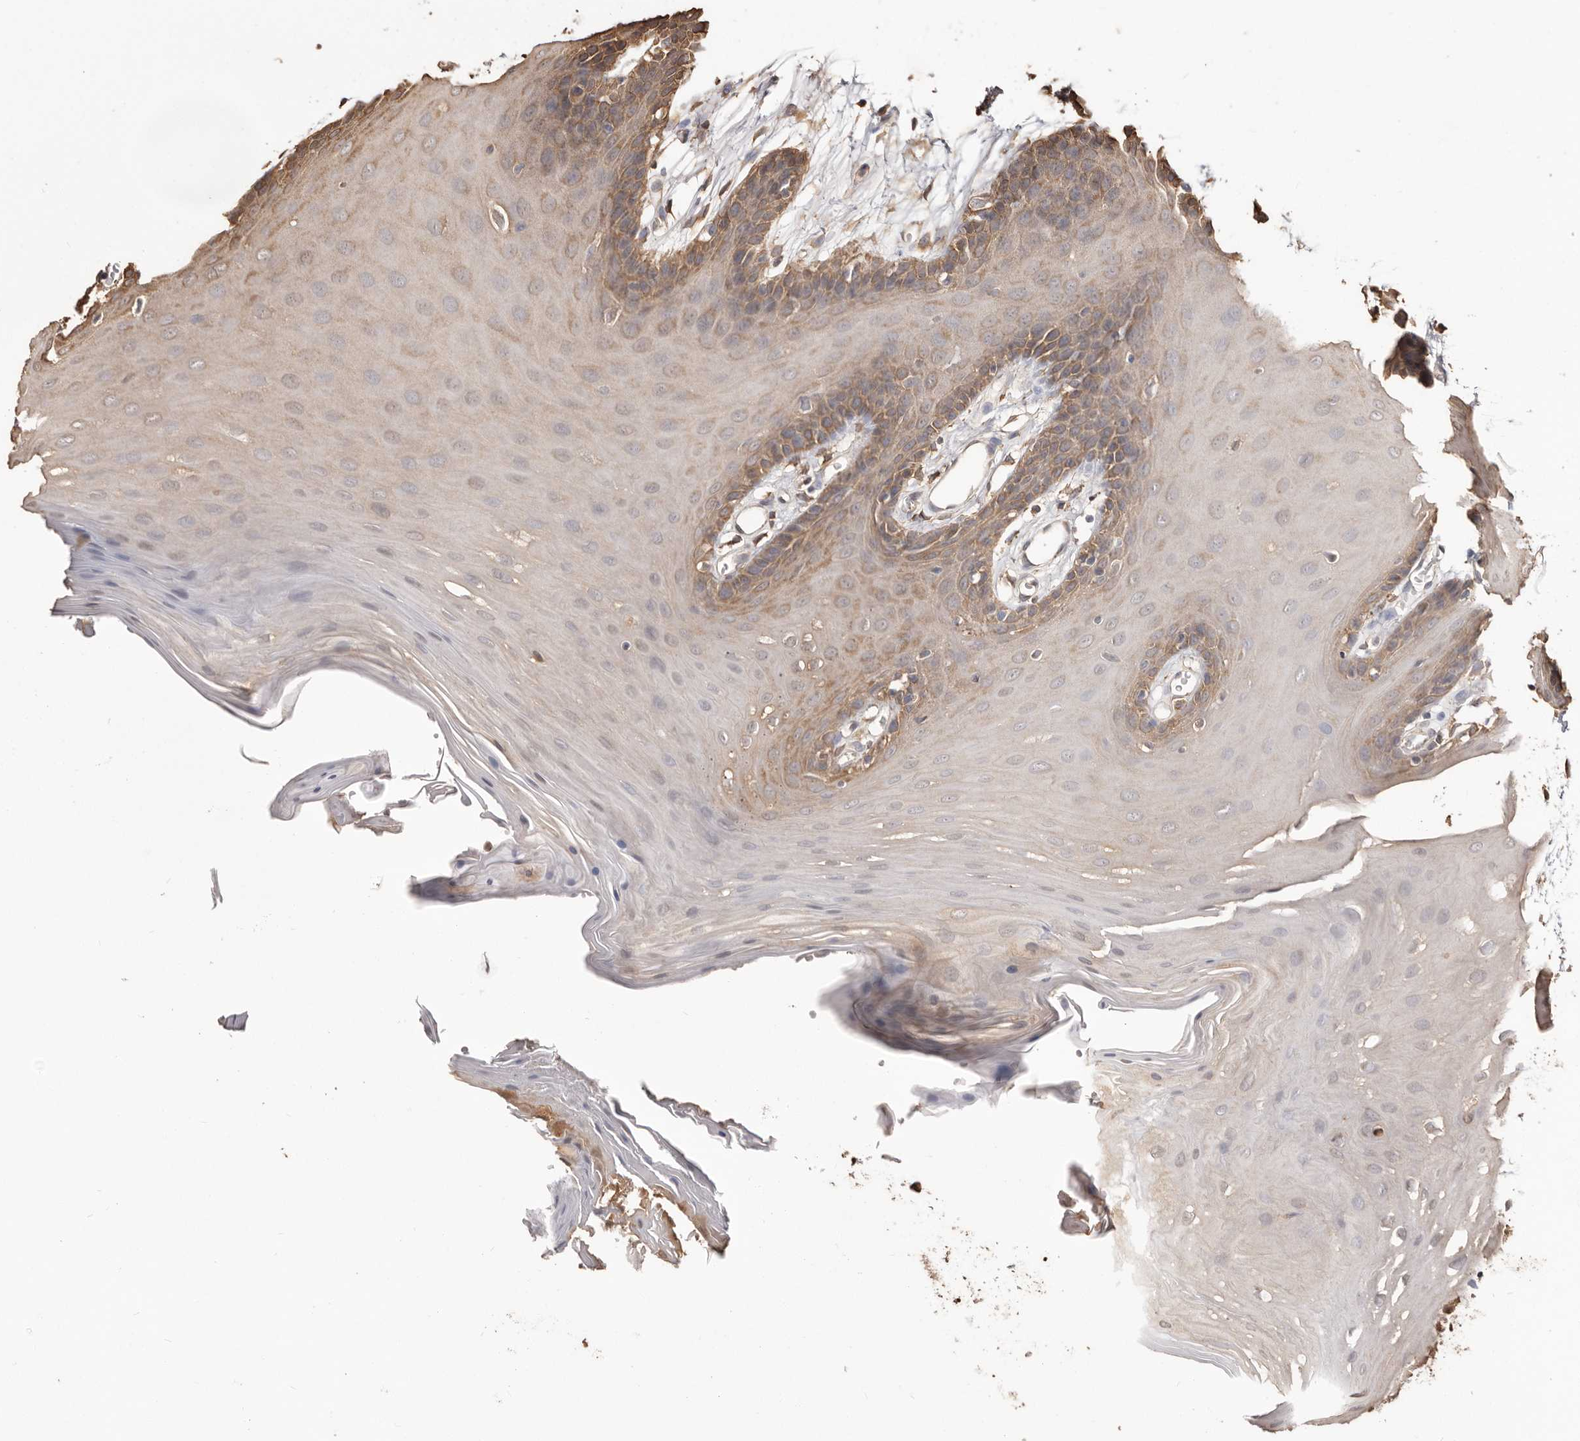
{"staining": {"intensity": "moderate", "quantity": "25%-75%", "location": "cytoplasmic/membranous"}, "tissue": "oral mucosa", "cell_type": "Squamous epithelial cells", "image_type": "normal", "snomed": [{"axis": "morphology", "description": "Normal tissue, NOS"}, {"axis": "morphology", "description": "Squamous cell carcinoma, NOS"}, {"axis": "topography", "description": "Skeletal muscle"}, {"axis": "topography", "description": "Oral tissue"}, {"axis": "topography", "description": "Salivary gland"}, {"axis": "topography", "description": "Head-Neck"}], "caption": "A high-resolution image shows immunohistochemistry (IHC) staining of benign oral mucosa, which exhibits moderate cytoplasmic/membranous staining in approximately 25%-75% of squamous epithelial cells. Nuclei are stained in blue.", "gene": "PKM", "patient": {"sex": "male", "age": 54}}